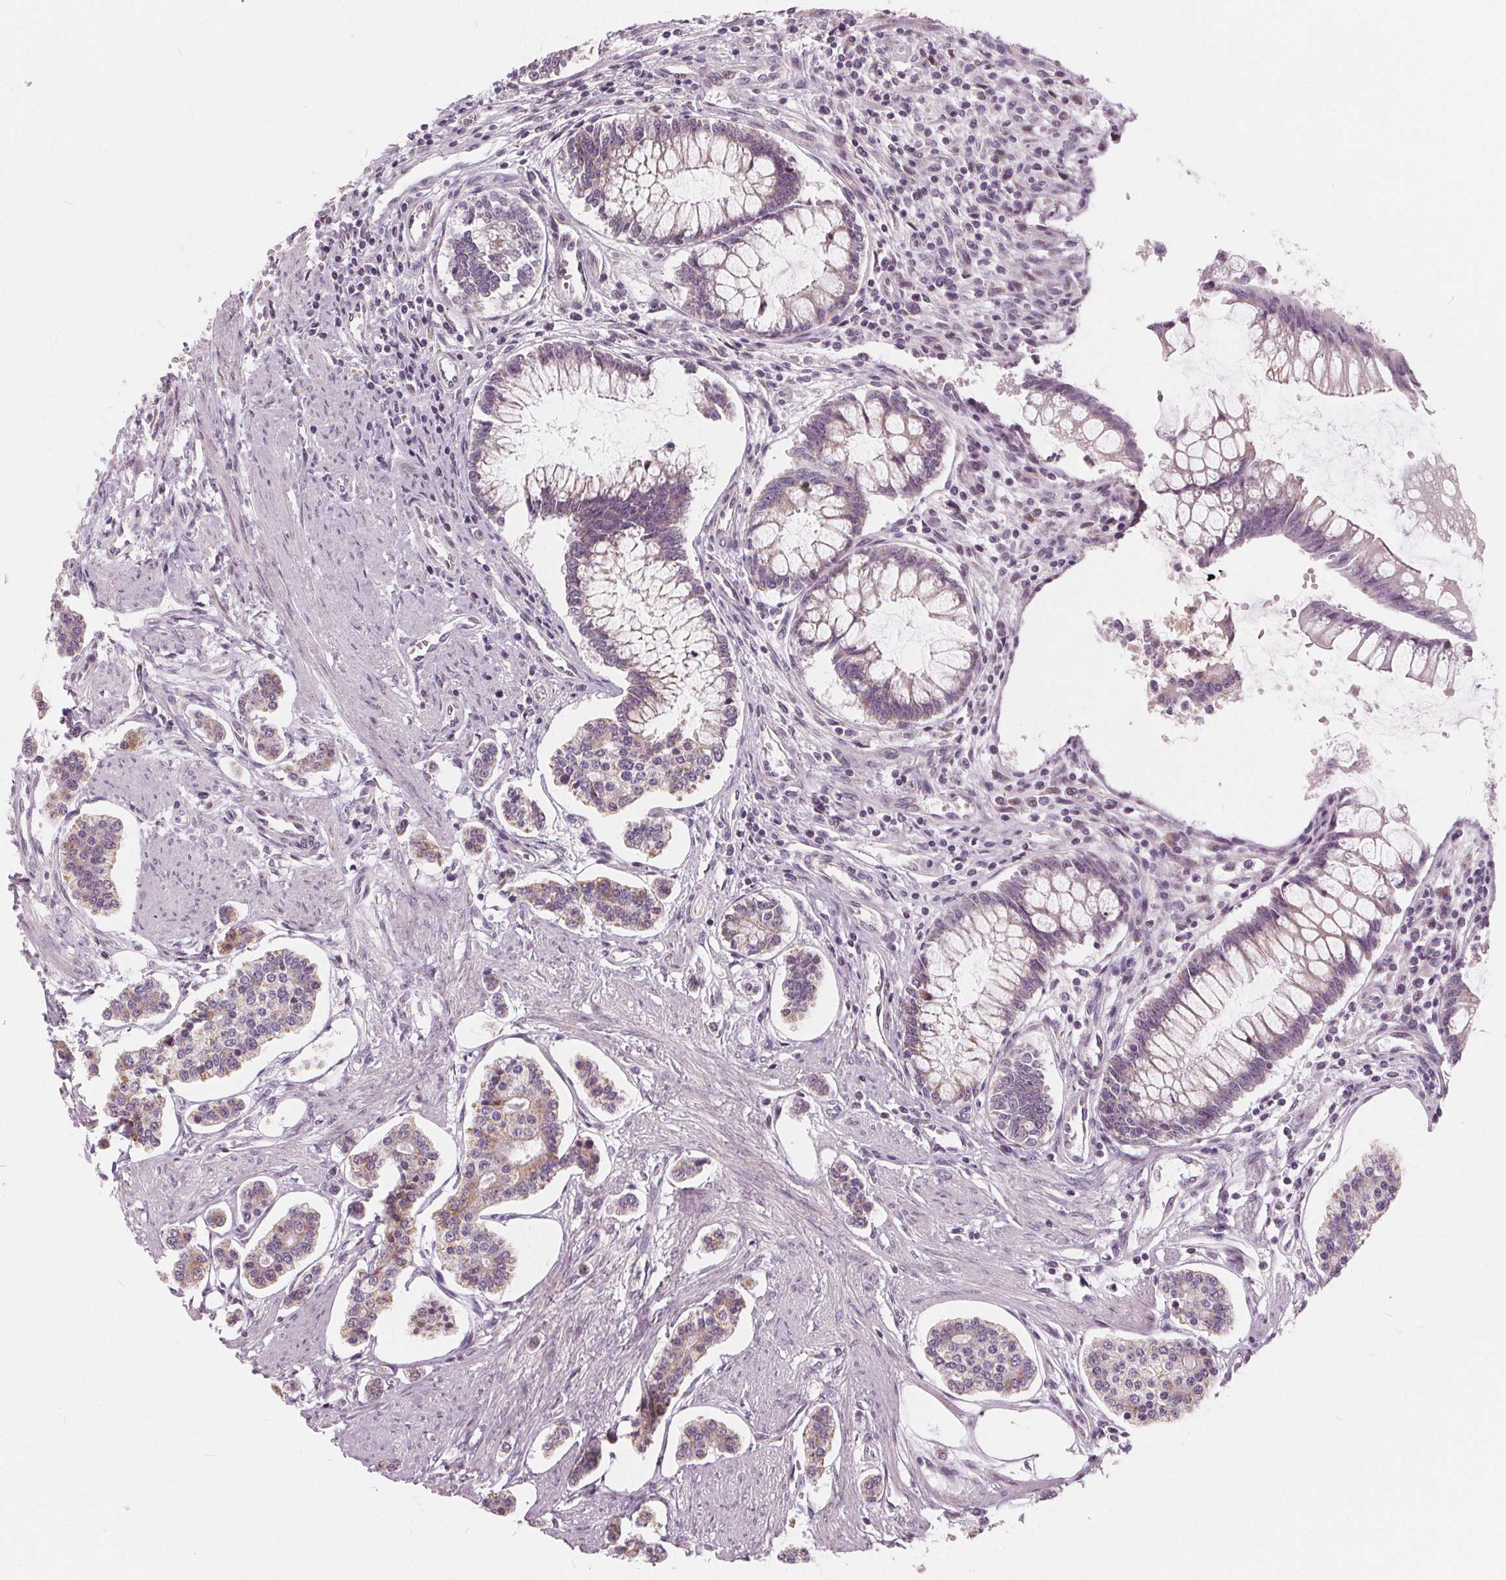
{"staining": {"intensity": "weak", "quantity": "25%-75%", "location": "cytoplasmic/membranous"}, "tissue": "carcinoid", "cell_type": "Tumor cells", "image_type": "cancer", "snomed": [{"axis": "morphology", "description": "Carcinoid, malignant, NOS"}, {"axis": "topography", "description": "Small intestine"}], "caption": "This histopathology image displays immunohistochemistry staining of human malignant carcinoid, with low weak cytoplasmic/membranous positivity in approximately 25%-75% of tumor cells.", "gene": "NUP210L", "patient": {"sex": "female", "age": 65}}